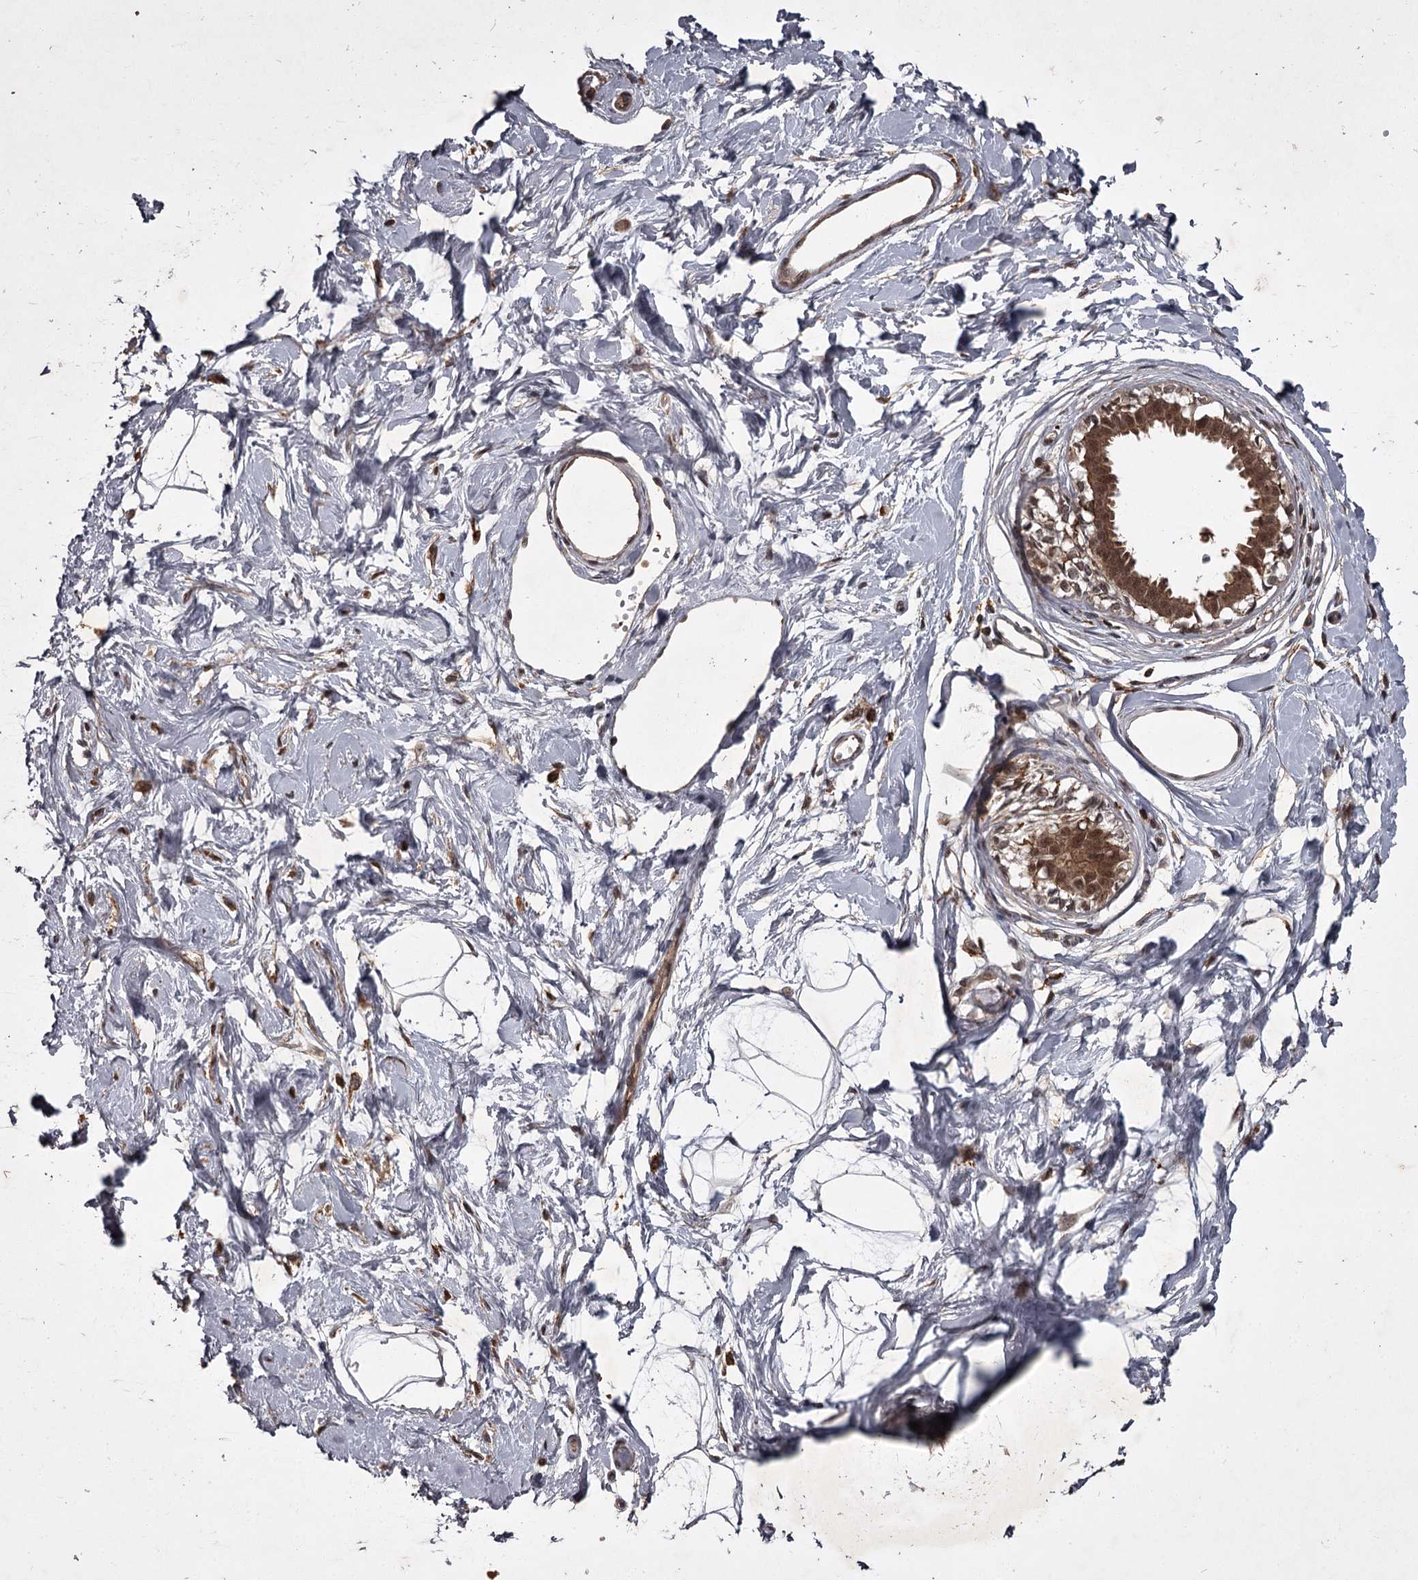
{"staining": {"intensity": "negative", "quantity": "none", "location": "none"}, "tissue": "breast", "cell_type": "Adipocytes", "image_type": "normal", "snomed": [{"axis": "morphology", "description": "Normal tissue, NOS"}, {"axis": "topography", "description": "Breast"}], "caption": "Immunohistochemistry (IHC) of unremarkable breast reveals no staining in adipocytes. (Immunohistochemistry (IHC), brightfield microscopy, high magnification).", "gene": "TBC1D23", "patient": {"sex": "female", "age": 45}}